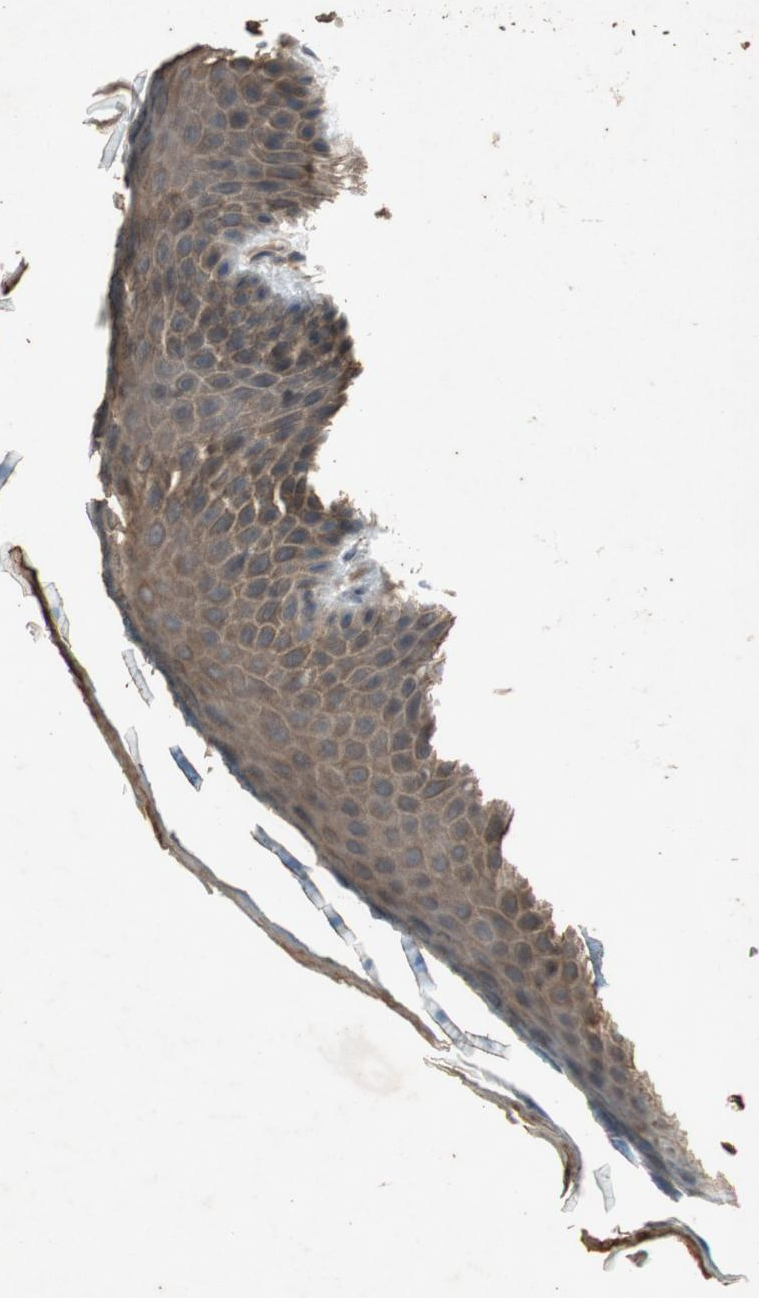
{"staining": {"intensity": "moderate", "quantity": ">75%", "location": "cytoplasmic/membranous"}, "tissue": "skin", "cell_type": "Epidermal cells", "image_type": "normal", "snomed": [{"axis": "morphology", "description": "Normal tissue, NOS"}, {"axis": "topography", "description": "Anal"}], "caption": "High-power microscopy captured an immunohistochemistry micrograph of normal skin, revealing moderate cytoplasmic/membranous positivity in approximately >75% of epidermal cells.", "gene": "ATP2C1", "patient": {"sex": "male", "age": 74}}